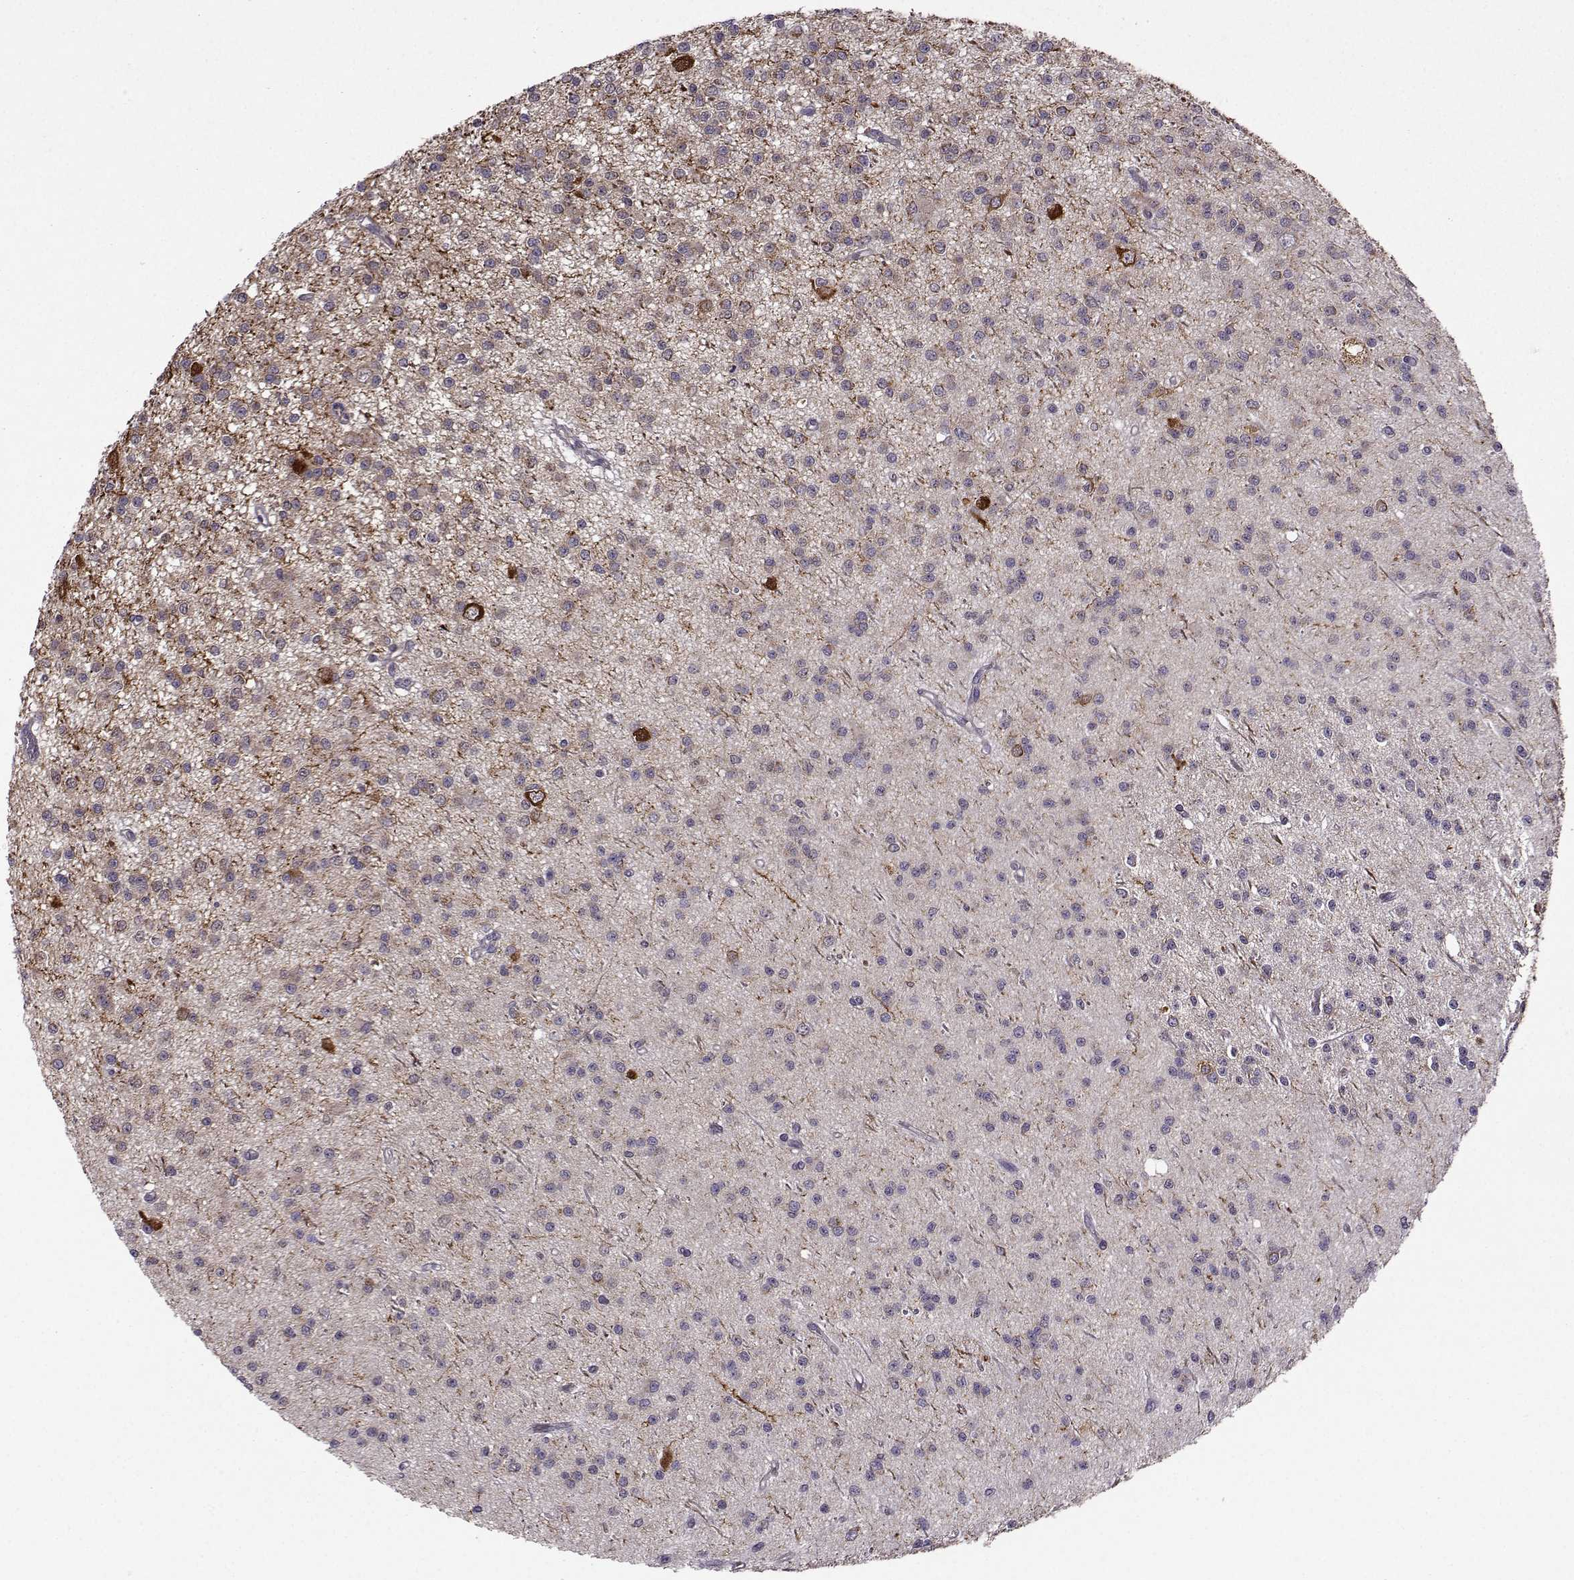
{"staining": {"intensity": "moderate", "quantity": "<25%", "location": "cytoplasmic/membranous"}, "tissue": "glioma", "cell_type": "Tumor cells", "image_type": "cancer", "snomed": [{"axis": "morphology", "description": "Glioma, malignant, Low grade"}, {"axis": "topography", "description": "Brain"}], "caption": "Moderate cytoplasmic/membranous protein staining is appreciated in about <25% of tumor cells in malignant glioma (low-grade). (brown staining indicates protein expression, while blue staining denotes nuclei).", "gene": "NECAB3", "patient": {"sex": "male", "age": 27}}